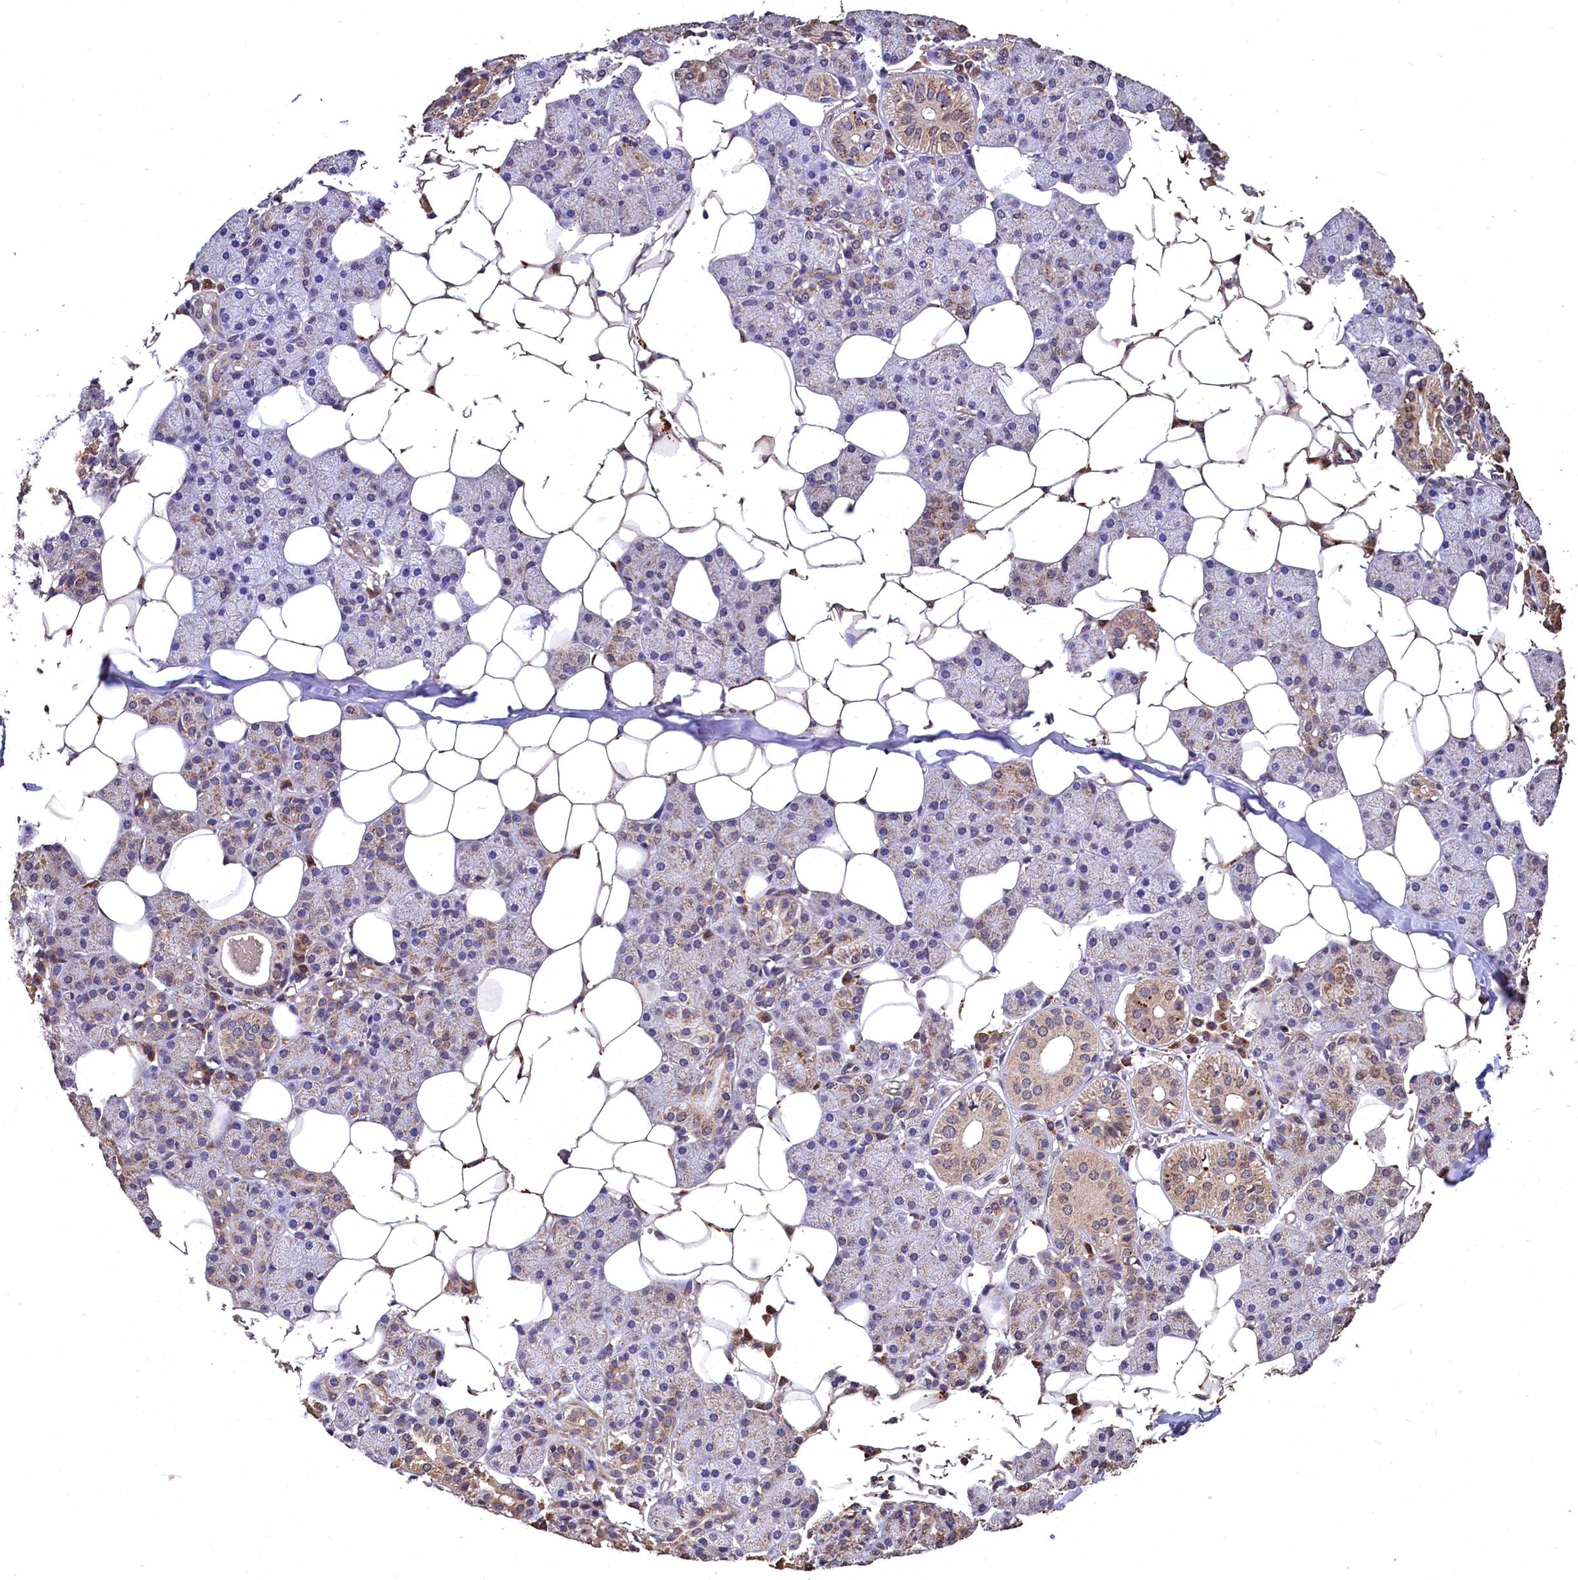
{"staining": {"intensity": "strong", "quantity": "25%-75%", "location": "cytoplasmic/membranous"}, "tissue": "salivary gland", "cell_type": "Glandular cells", "image_type": "normal", "snomed": [{"axis": "morphology", "description": "Normal tissue, NOS"}, {"axis": "topography", "description": "Salivary gland"}], "caption": "Salivary gland stained with DAB immunohistochemistry reveals high levels of strong cytoplasmic/membranous staining in approximately 25%-75% of glandular cells.", "gene": "LSM4", "patient": {"sex": "female", "age": 33}}